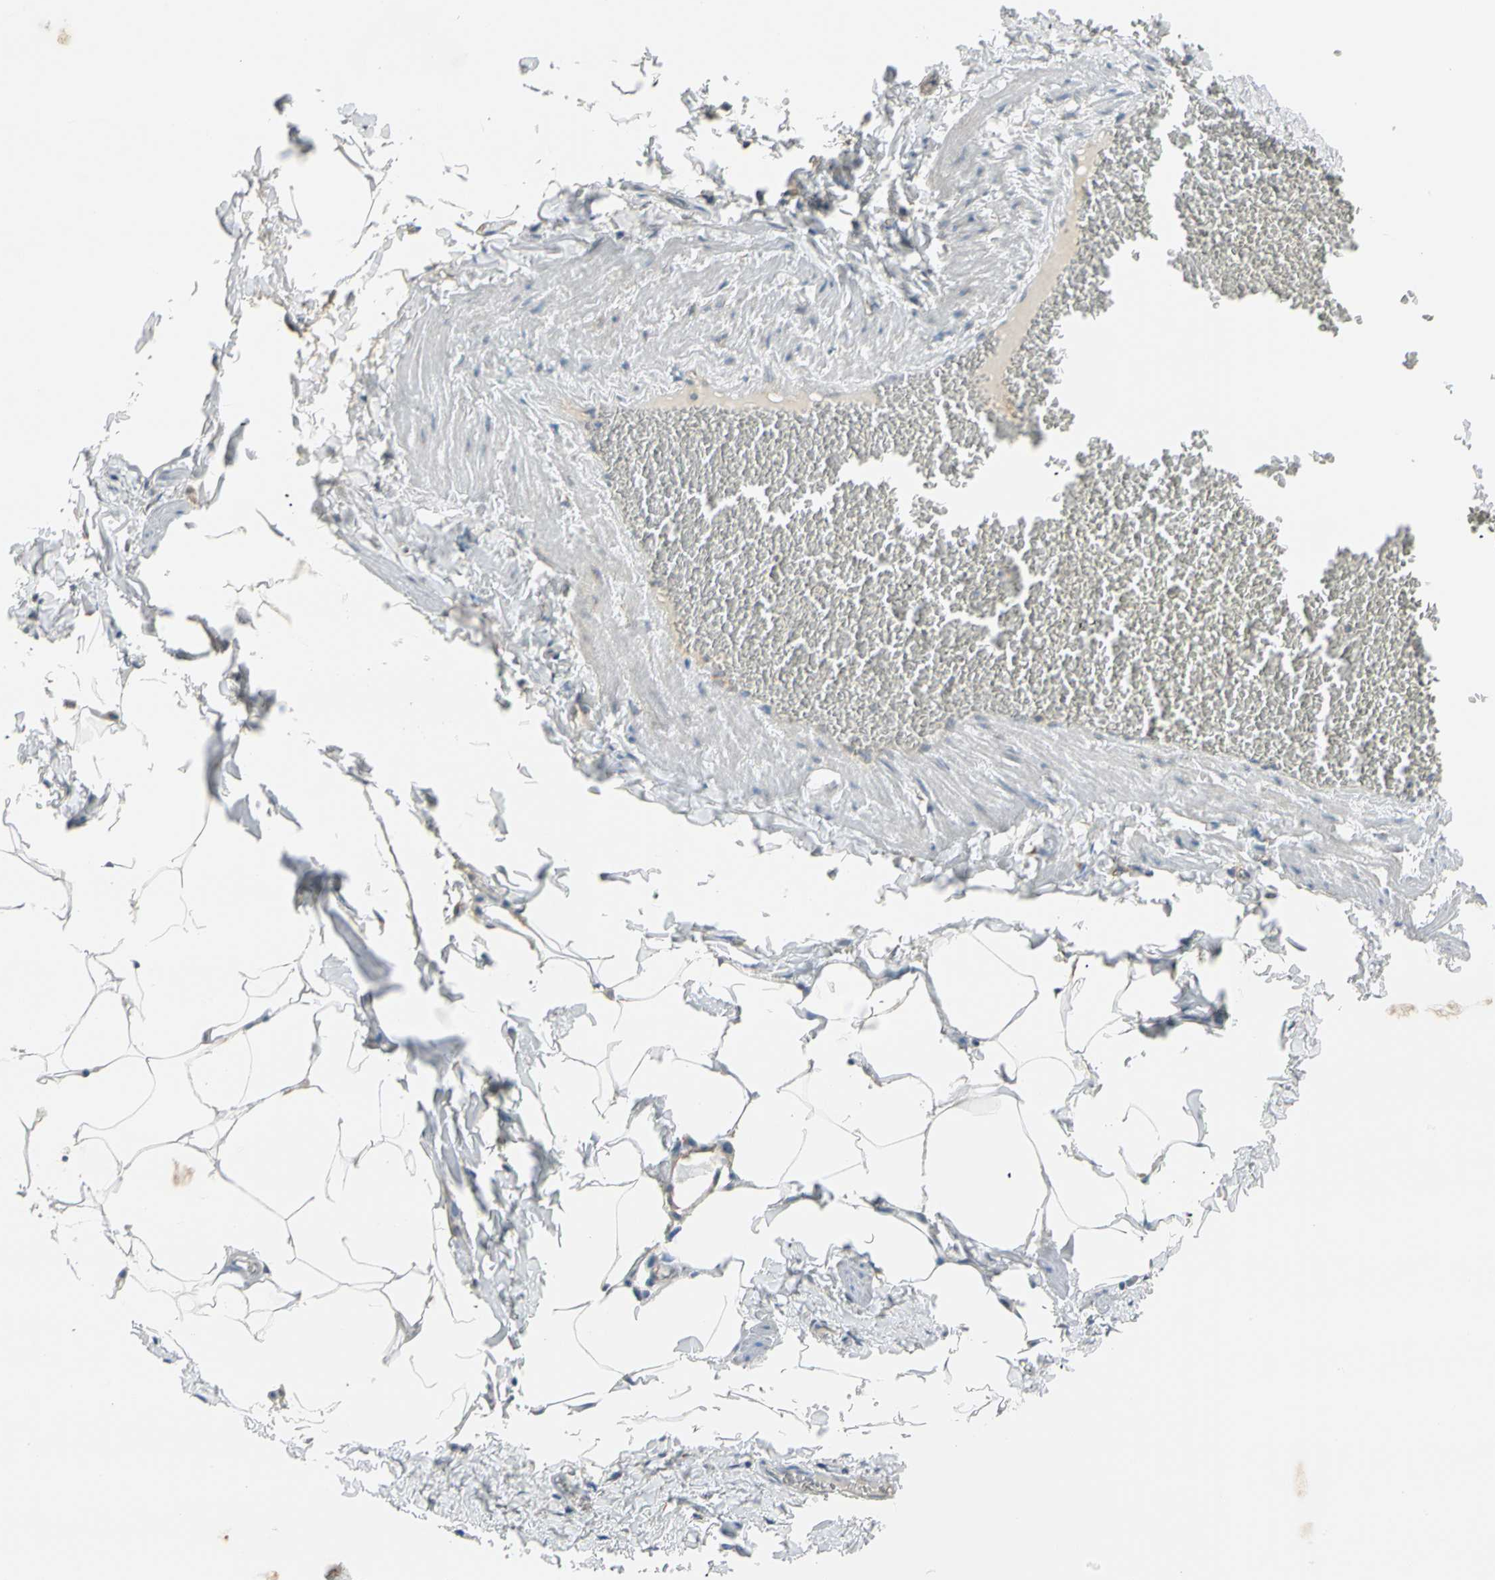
{"staining": {"intensity": "weak", "quantity": "<25%", "location": "cytoplasmic/membranous"}, "tissue": "adipose tissue", "cell_type": "Adipocytes", "image_type": "normal", "snomed": [{"axis": "morphology", "description": "Normal tissue, NOS"}, {"axis": "topography", "description": "Vascular tissue"}], "caption": "This micrograph is of unremarkable adipose tissue stained with IHC to label a protein in brown with the nuclei are counter-stained blue. There is no positivity in adipocytes.", "gene": "ROCK2", "patient": {"sex": "male", "age": 41}}